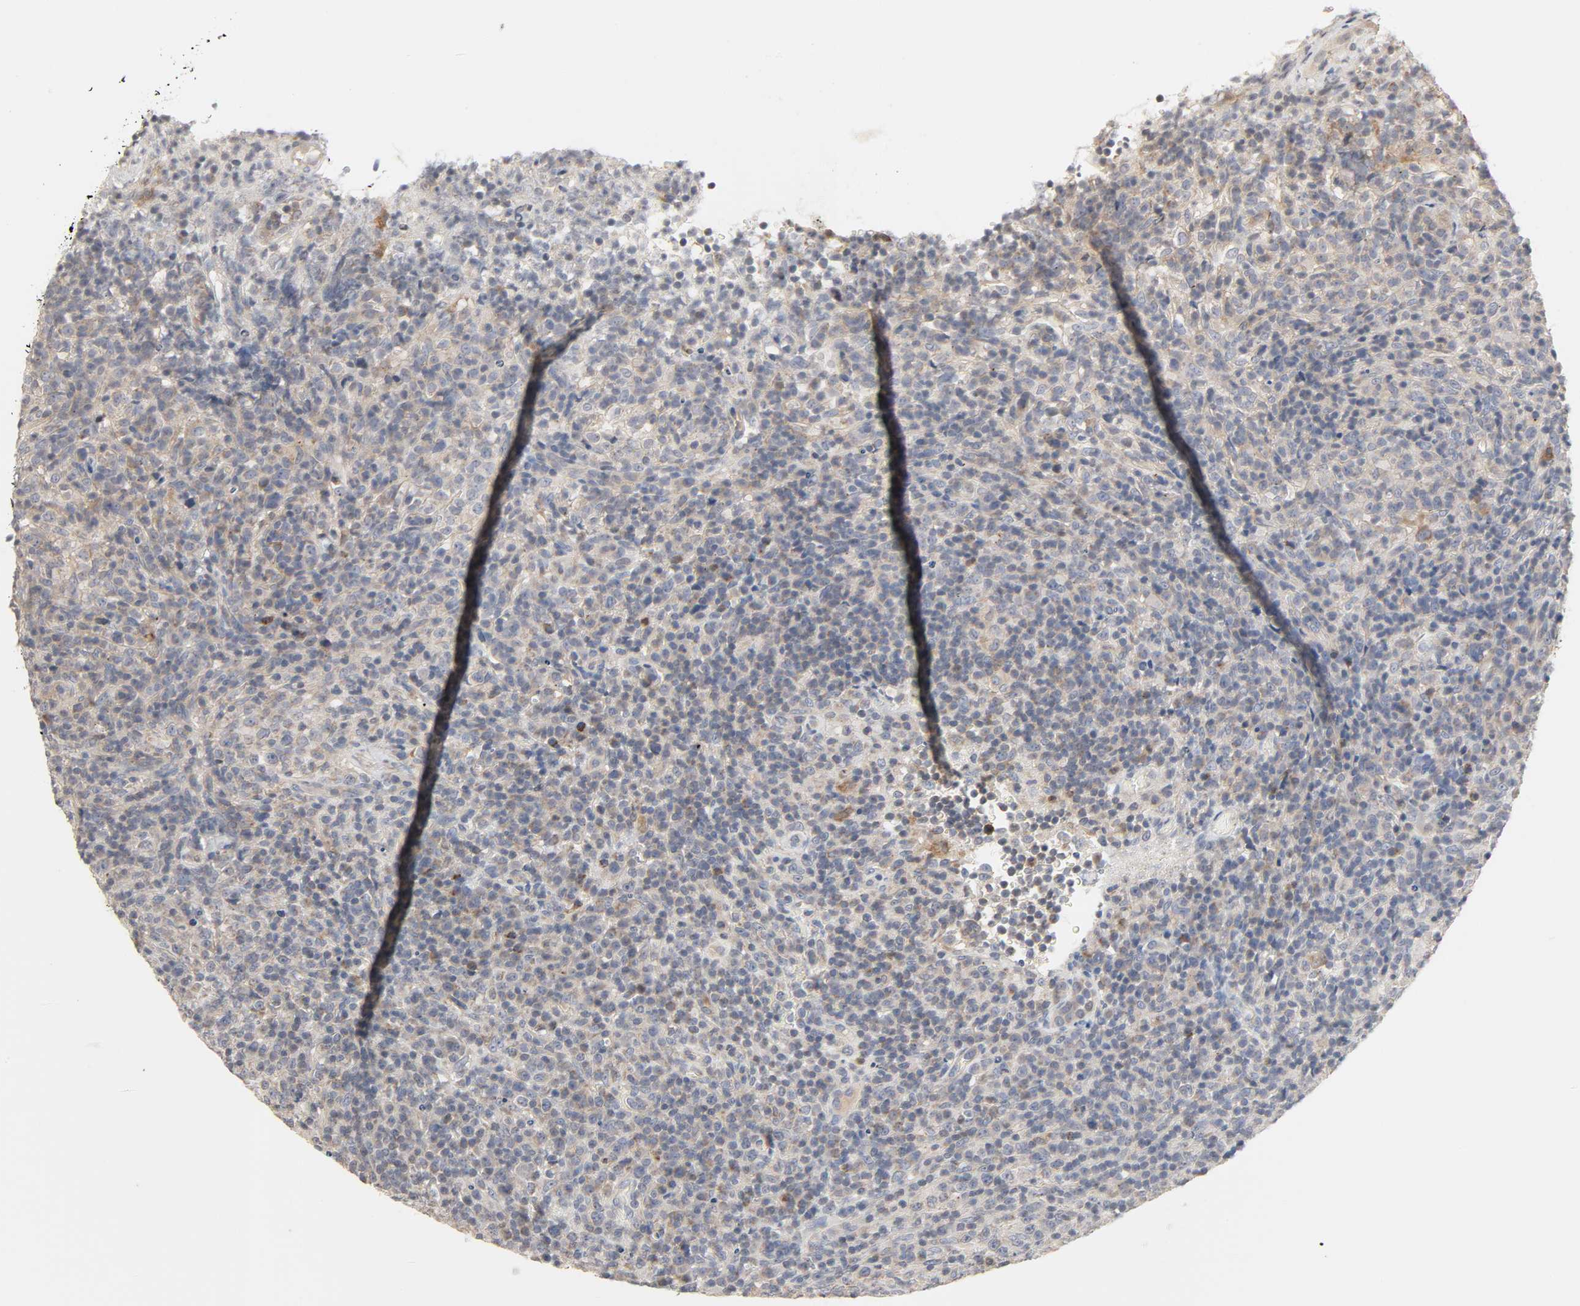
{"staining": {"intensity": "weak", "quantity": "25%-75%", "location": "cytoplasmic/membranous"}, "tissue": "lymphoma", "cell_type": "Tumor cells", "image_type": "cancer", "snomed": [{"axis": "morphology", "description": "Malignant lymphoma, non-Hodgkin's type, High grade"}, {"axis": "topography", "description": "Lymph node"}], "caption": "Tumor cells show low levels of weak cytoplasmic/membranous expression in about 25%-75% of cells in human lymphoma.", "gene": "CLEC4E", "patient": {"sex": "female", "age": 76}}